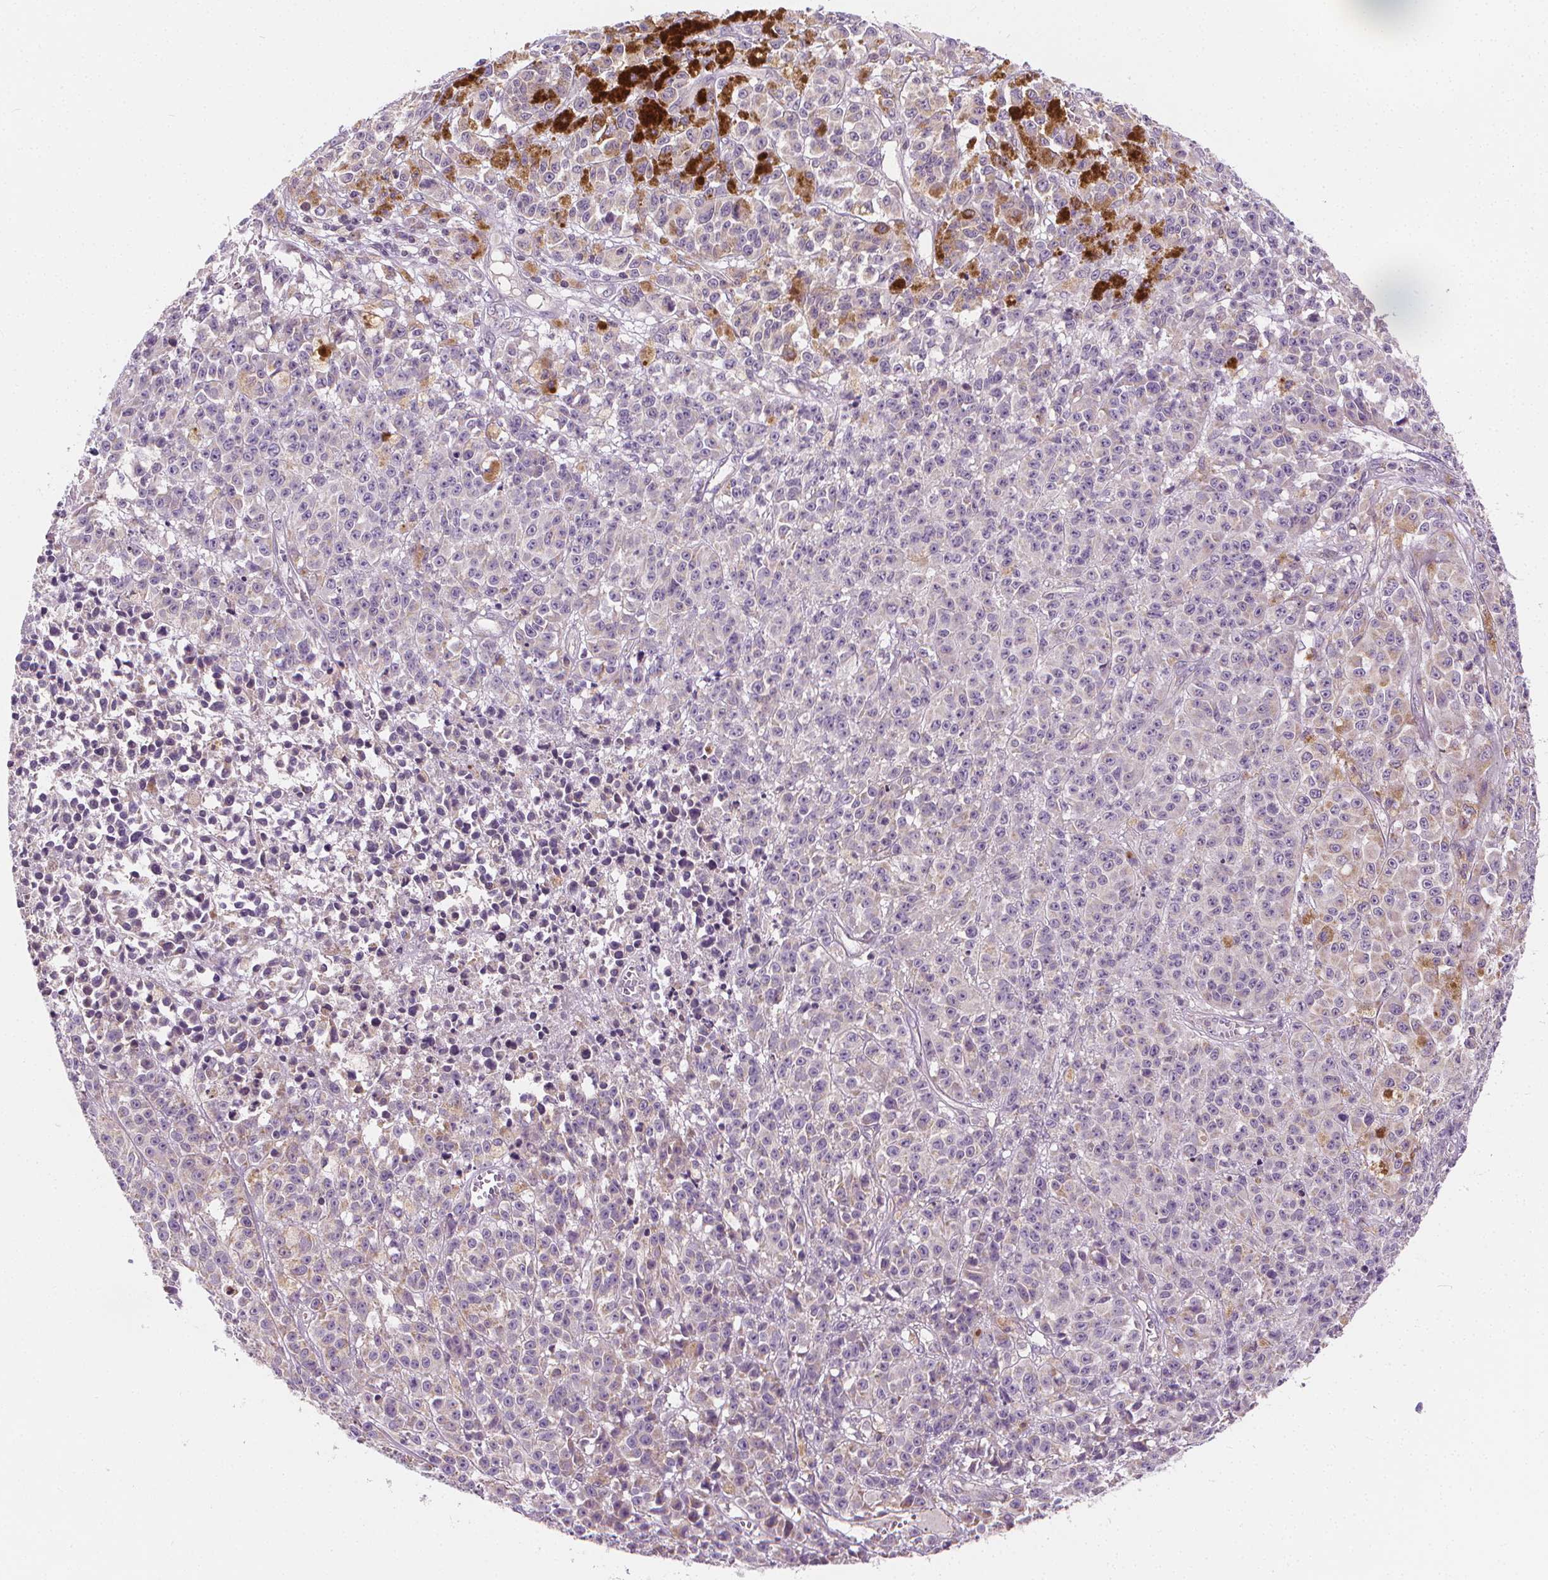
{"staining": {"intensity": "negative", "quantity": "none", "location": "none"}, "tissue": "melanoma", "cell_type": "Tumor cells", "image_type": "cancer", "snomed": [{"axis": "morphology", "description": "Malignant melanoma, NOS"}, {"axis": "topography", "description": "Skin"}], "caption": "Immunohistochemical staining of melanoma demonstrates no significant positivity in tumor cells.", "gene": "RAB20", "patient": {"sex": "female", "age": 58}}